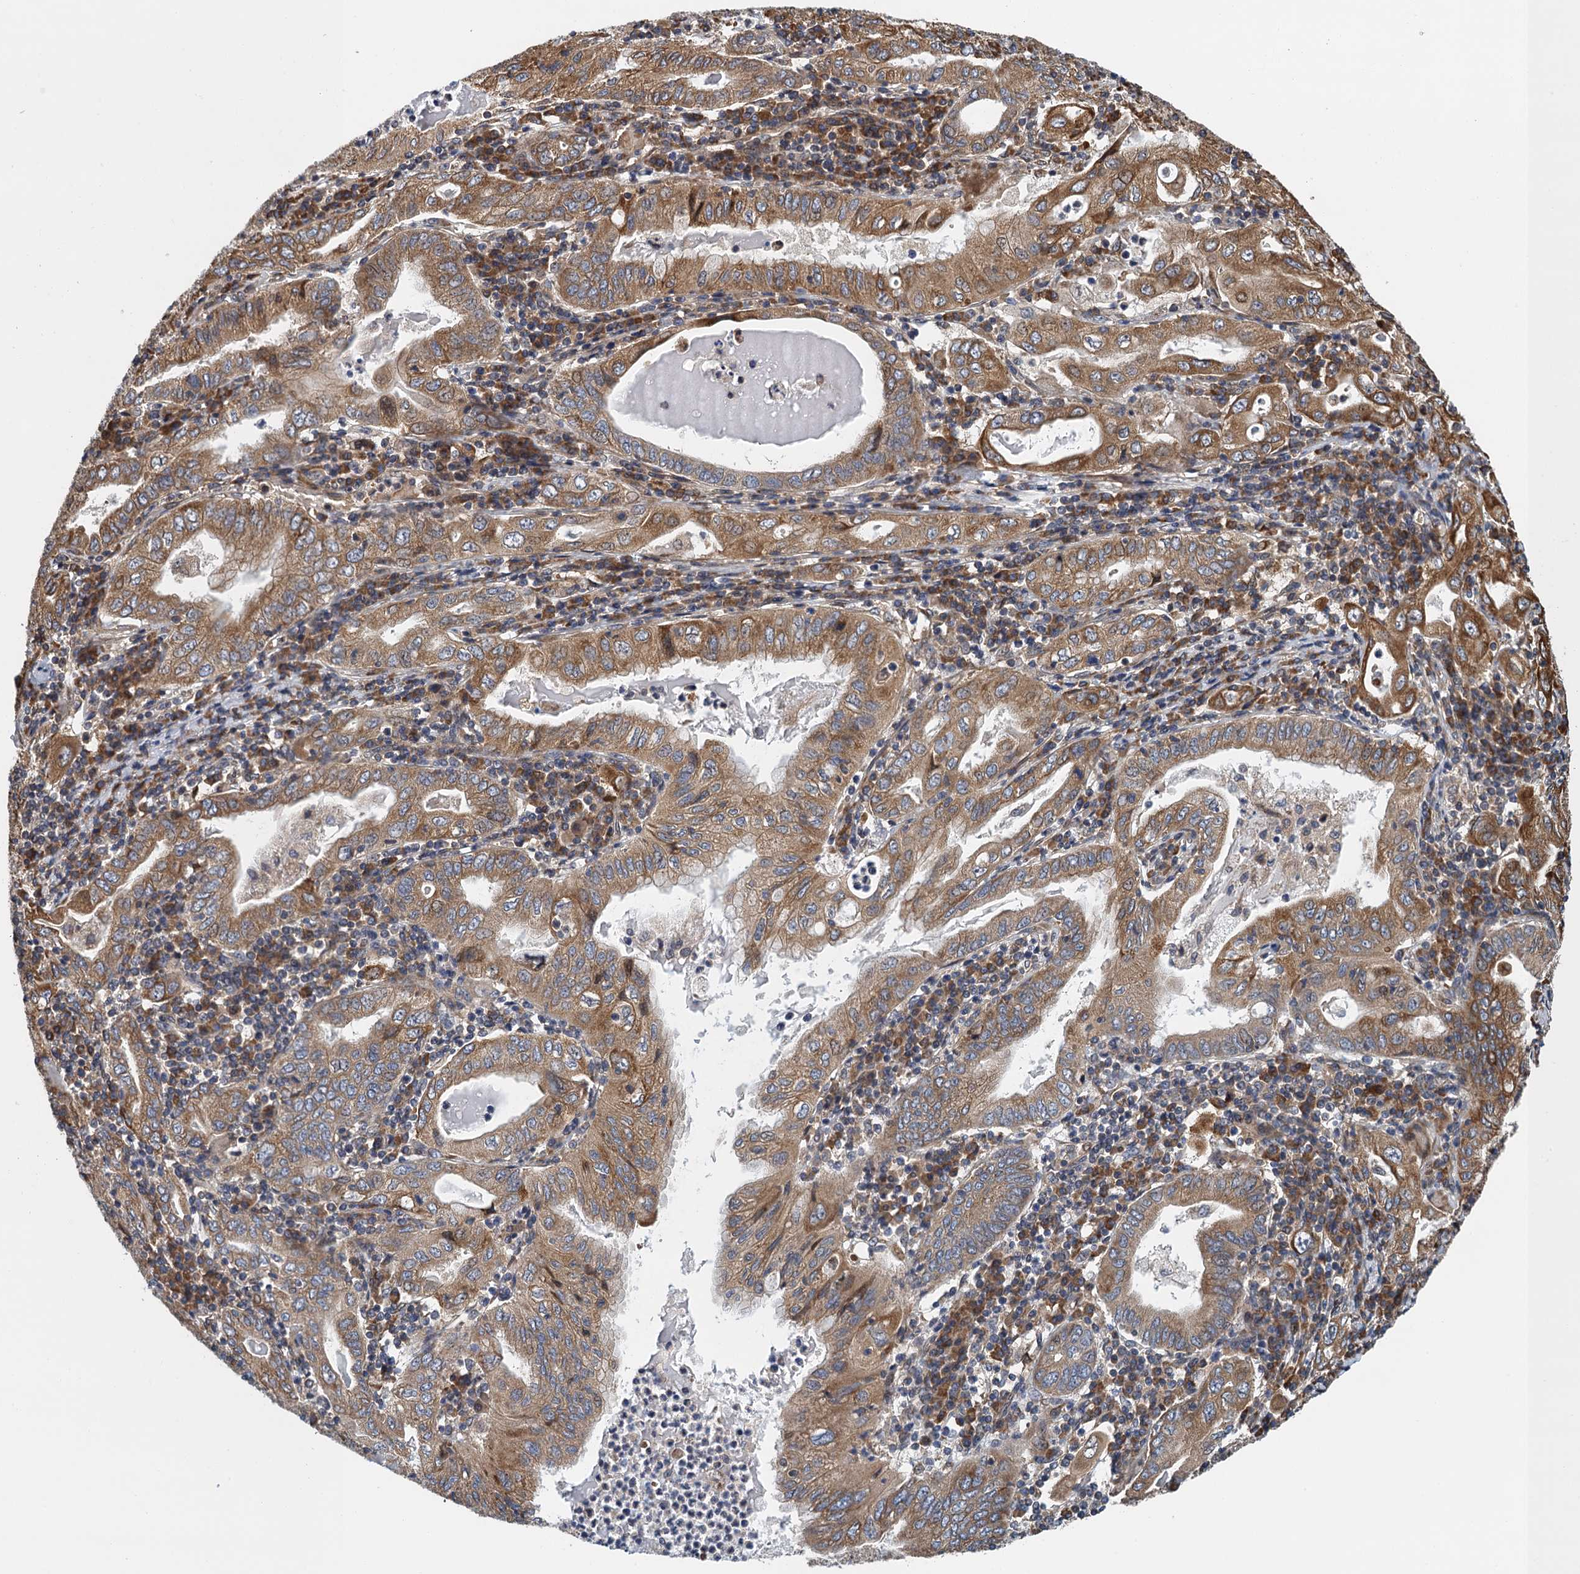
{"staining": {"intensity": "moderate", "quantity": ">75%", "location": "cytoplasmic/membranous"}, "tissue": "stomach cancer", "cell_type": "Tumor cells", "image_type": "cancer", "snomed": [{"axis": "morphology", "description": "Normal tissue, NOS"}, {"axis": "morphology", "description": "Adenocarcinoma, NOS"}, {"axis": "topography", "description": "Esophagus"}, {"axis": "topography", "description": "Stomach, upper"}, {"axis": "topography", "description": "Peripheral nerve tissue"}], "caption": "This is an image of IHC staining of adenocarcinoma (stomach), which shows moderate staining in the cytoplasmic/membranous of tumor cells.", "gene": "MDM1", "patient": {"sex": "male", "age": 62}}